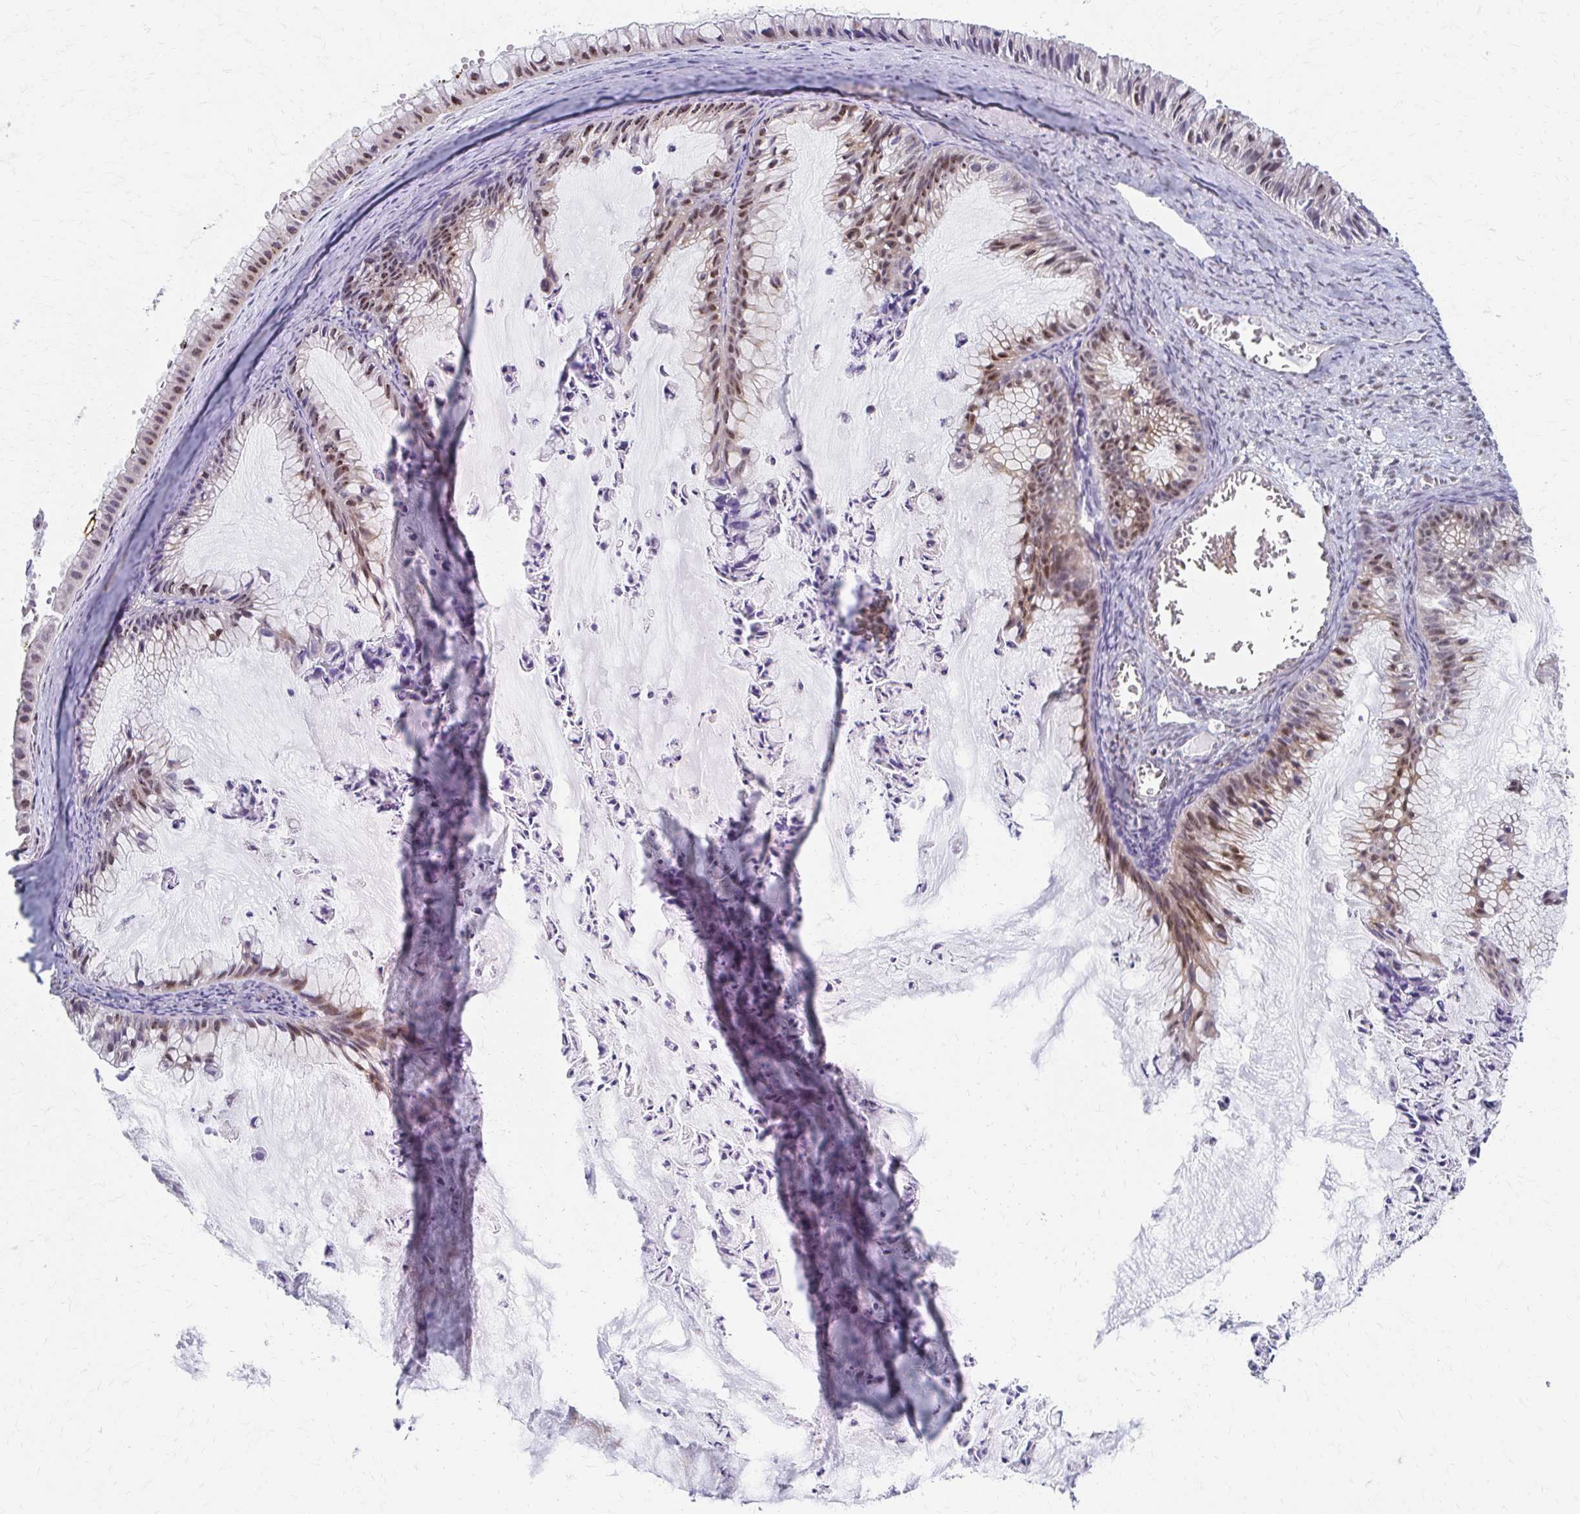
{"staining": {"intensity": "moderate", "quantity": "25%-75%", "location": "nuclear"}, "tissue": "ovarian cancer", "cell_type": "Tumor cells", "image_type": "cancer", "snomed": [{"axis": "morphology", "description": "Cystadenocarcinoma, mucinous, NOS"}, {"axis": "topography", "description": "Ovary"}], "caption": "A photomicrograph showing moderate nuclear expression in approximately 25%-75% of tumor cells in mucinous cystadenocarcinoma (ovarian), as visualized by brown immunohistochemical staining.", "gene": "PSMD7", "patient": {"sex": "female", "age": 72}}